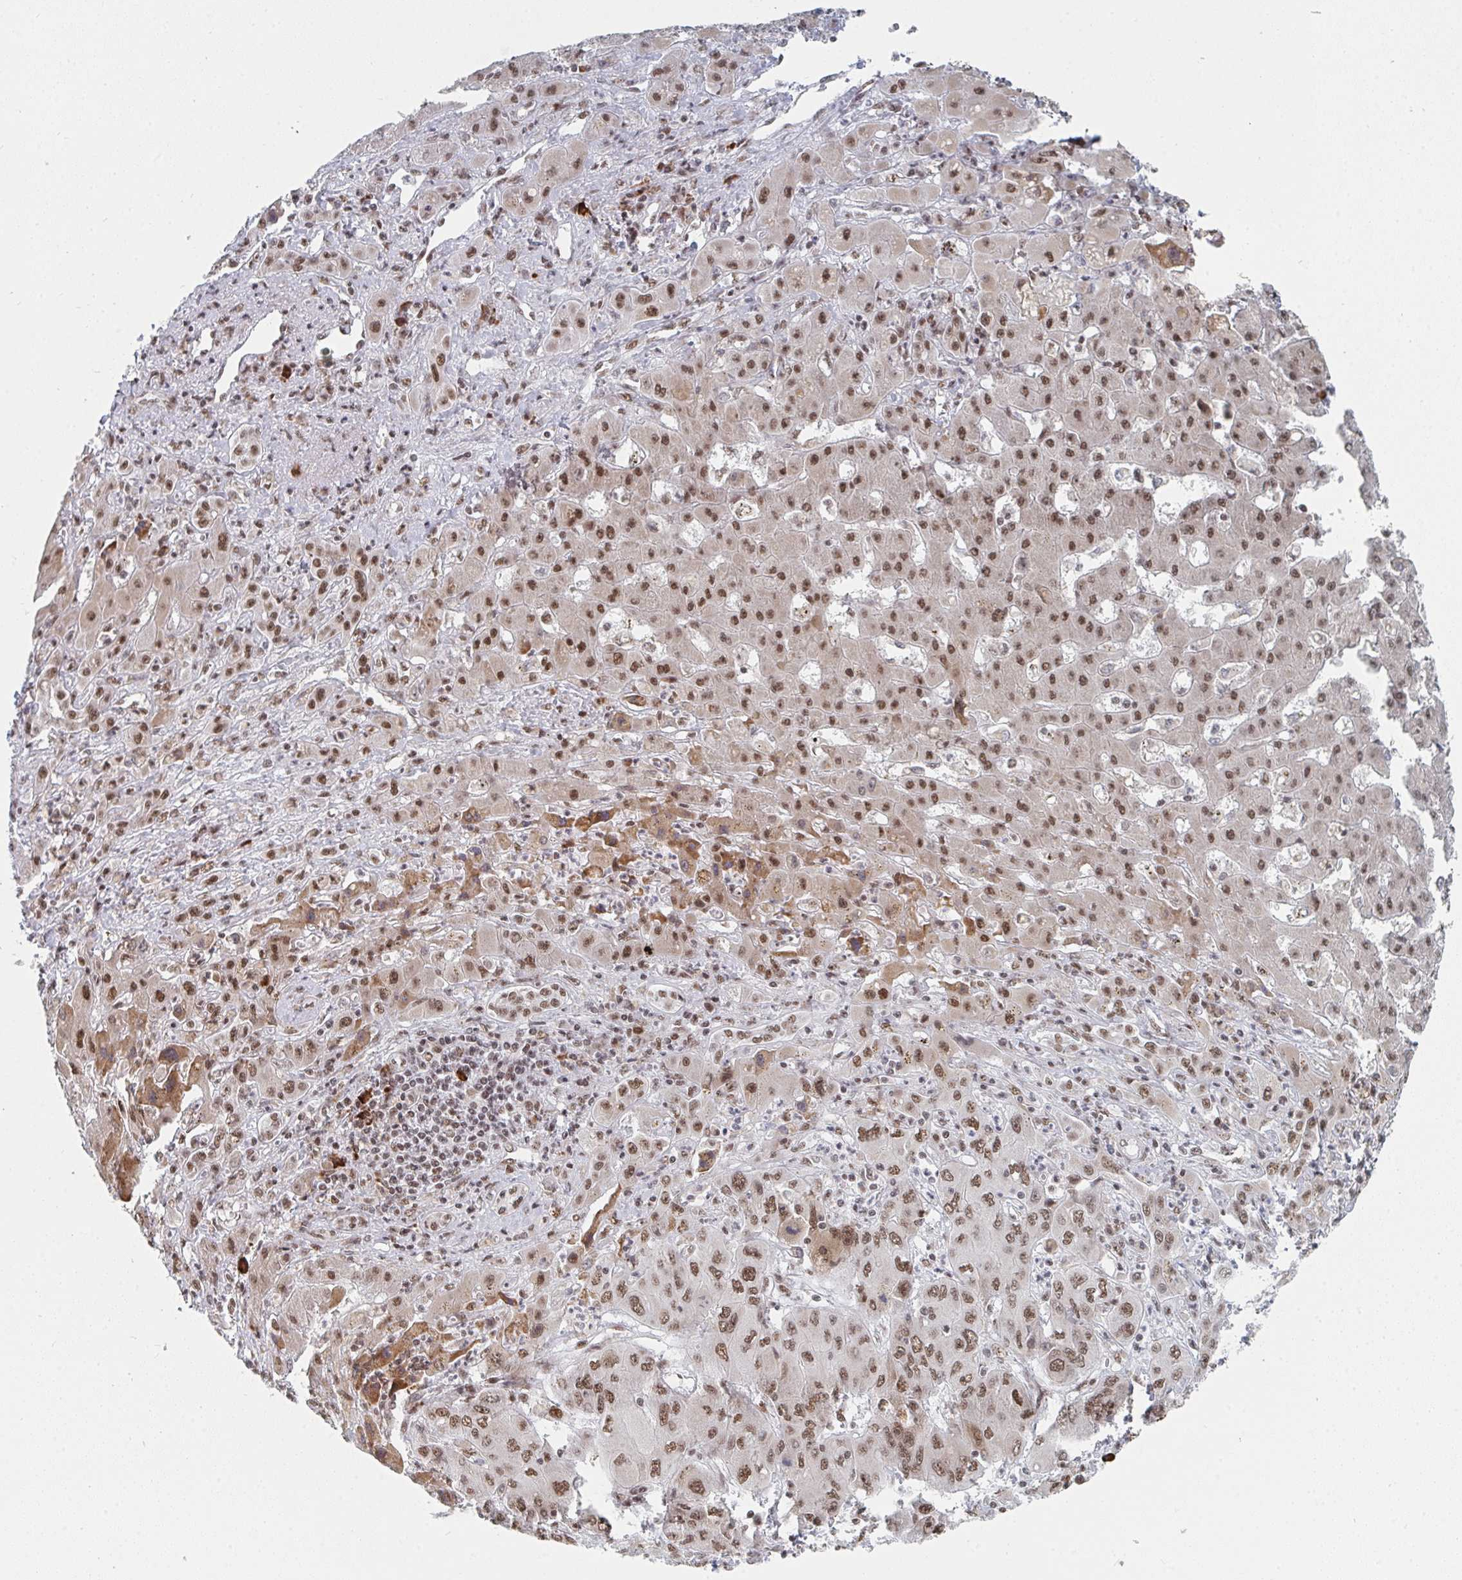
{"staining": {"intensity": "moderate", "quantity": ">75%", "location": "nuclear"}, "tissue": "liver cancer", "cell_type": "Tumor cells", "image_type": "cancer", "snomed": [{"axis": "morphology", "description": "Cholangiocarcinoma"}, {"axis": "topography", "description": "Liver"}], "caption": "Immunohistochemistry (IHC) image of neoplastic tissue: liver cancer (cholangiocarcinoma) stained using immunohistochemistry (IHC) shows medium levels of moderate protein expression localized specifically in the nuclear of tumor cells, appearing as a nuclear brown color.", "gene": "MBNL1", "patient": {"sex": "male", "age": 67}}